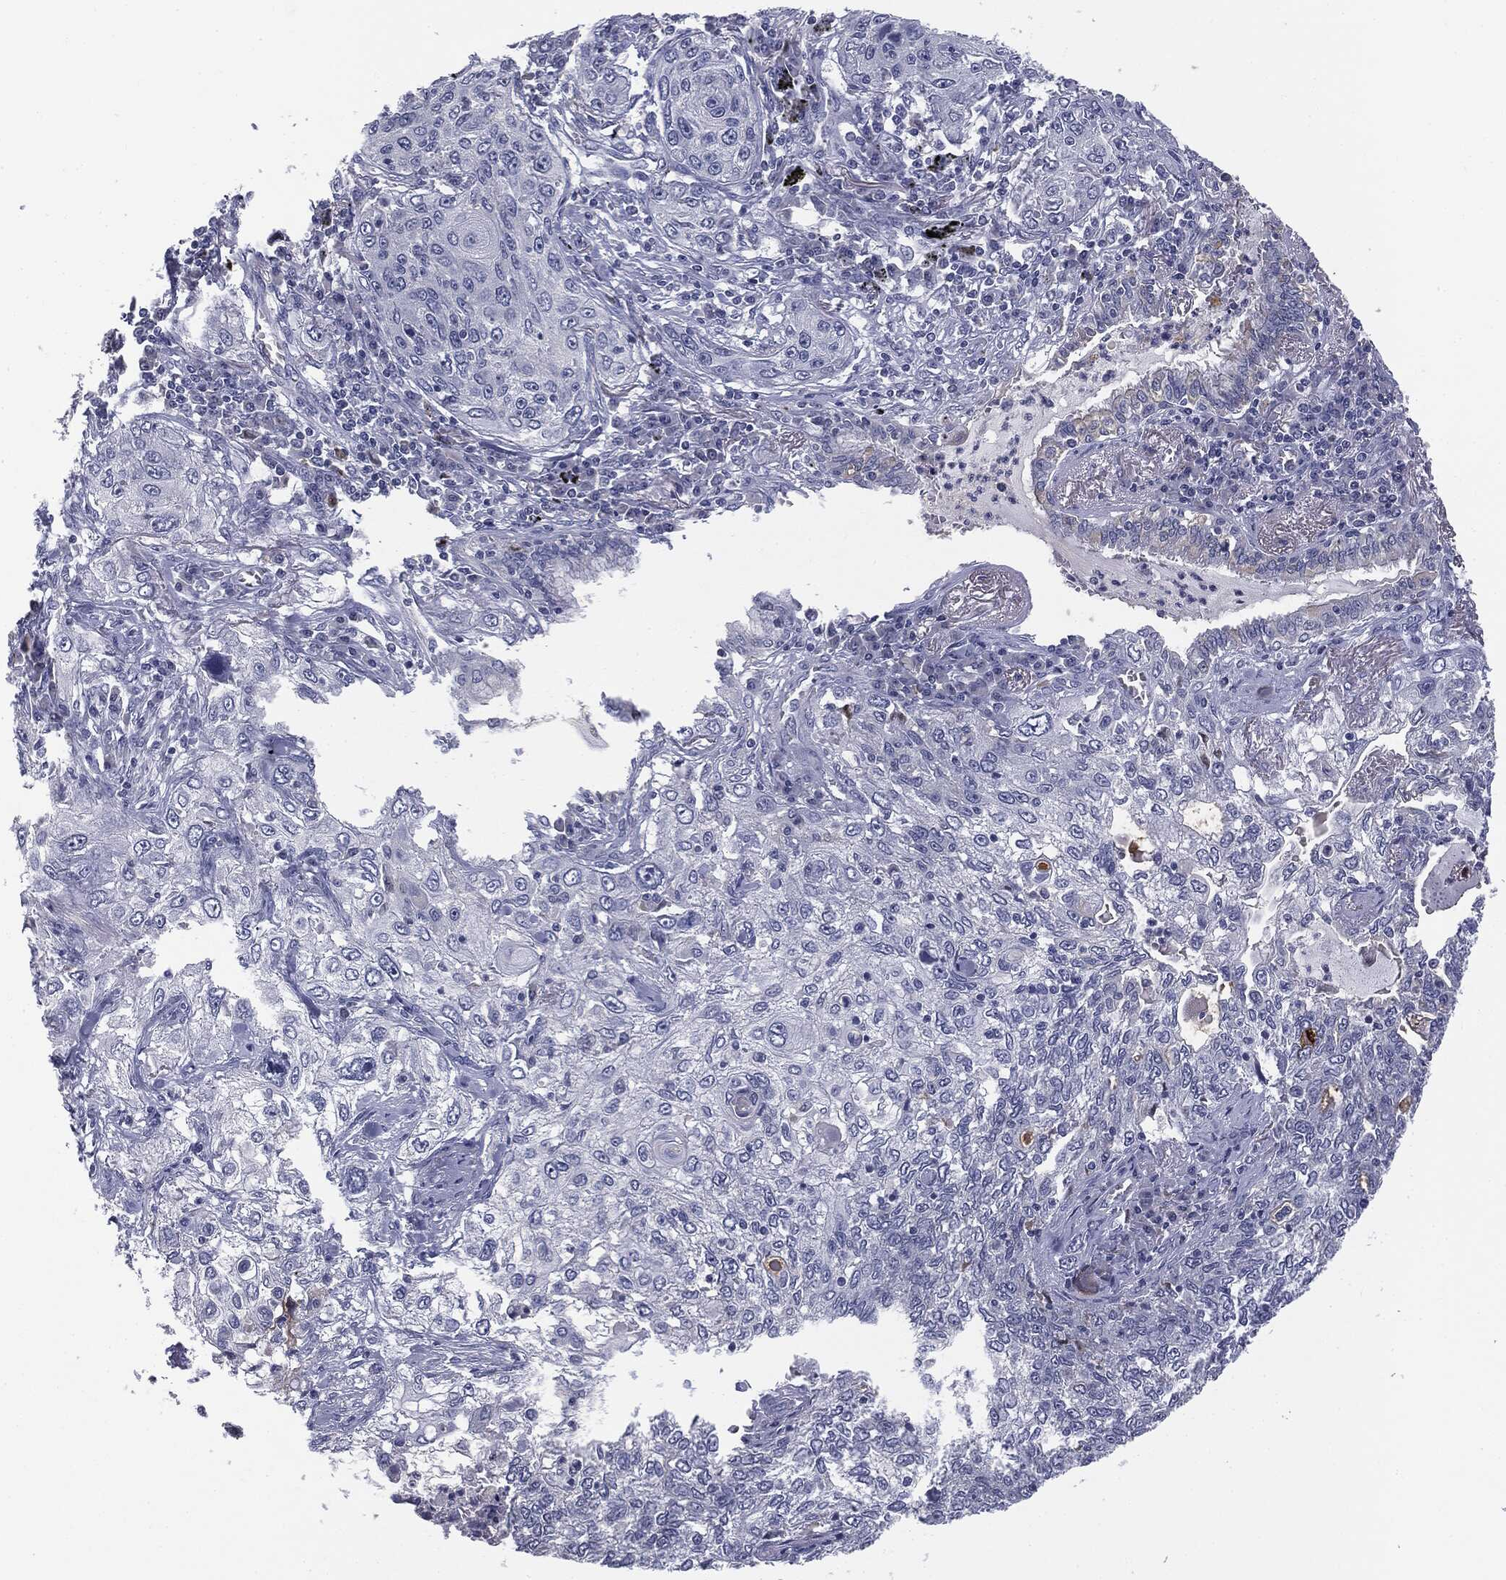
{"staining": {"intensity": "negative", "quantity": "none", "location": "none"}, "tissue": "lung cancer", "cell_type": "Tumor cells", "image_type": "cancer", "snomed": [{"axis": "morphology", "description": "Squamous cell carcinoma, NOS"}, {"axis": "topography", "description": "Lung"}], "caption": "IHC photomicrograph of lung cancer stained for a protein (brown), which reveals no positivity in tumor cells.", "gene": "MUC1", "patient": {"sex": "female", "age": 69}}